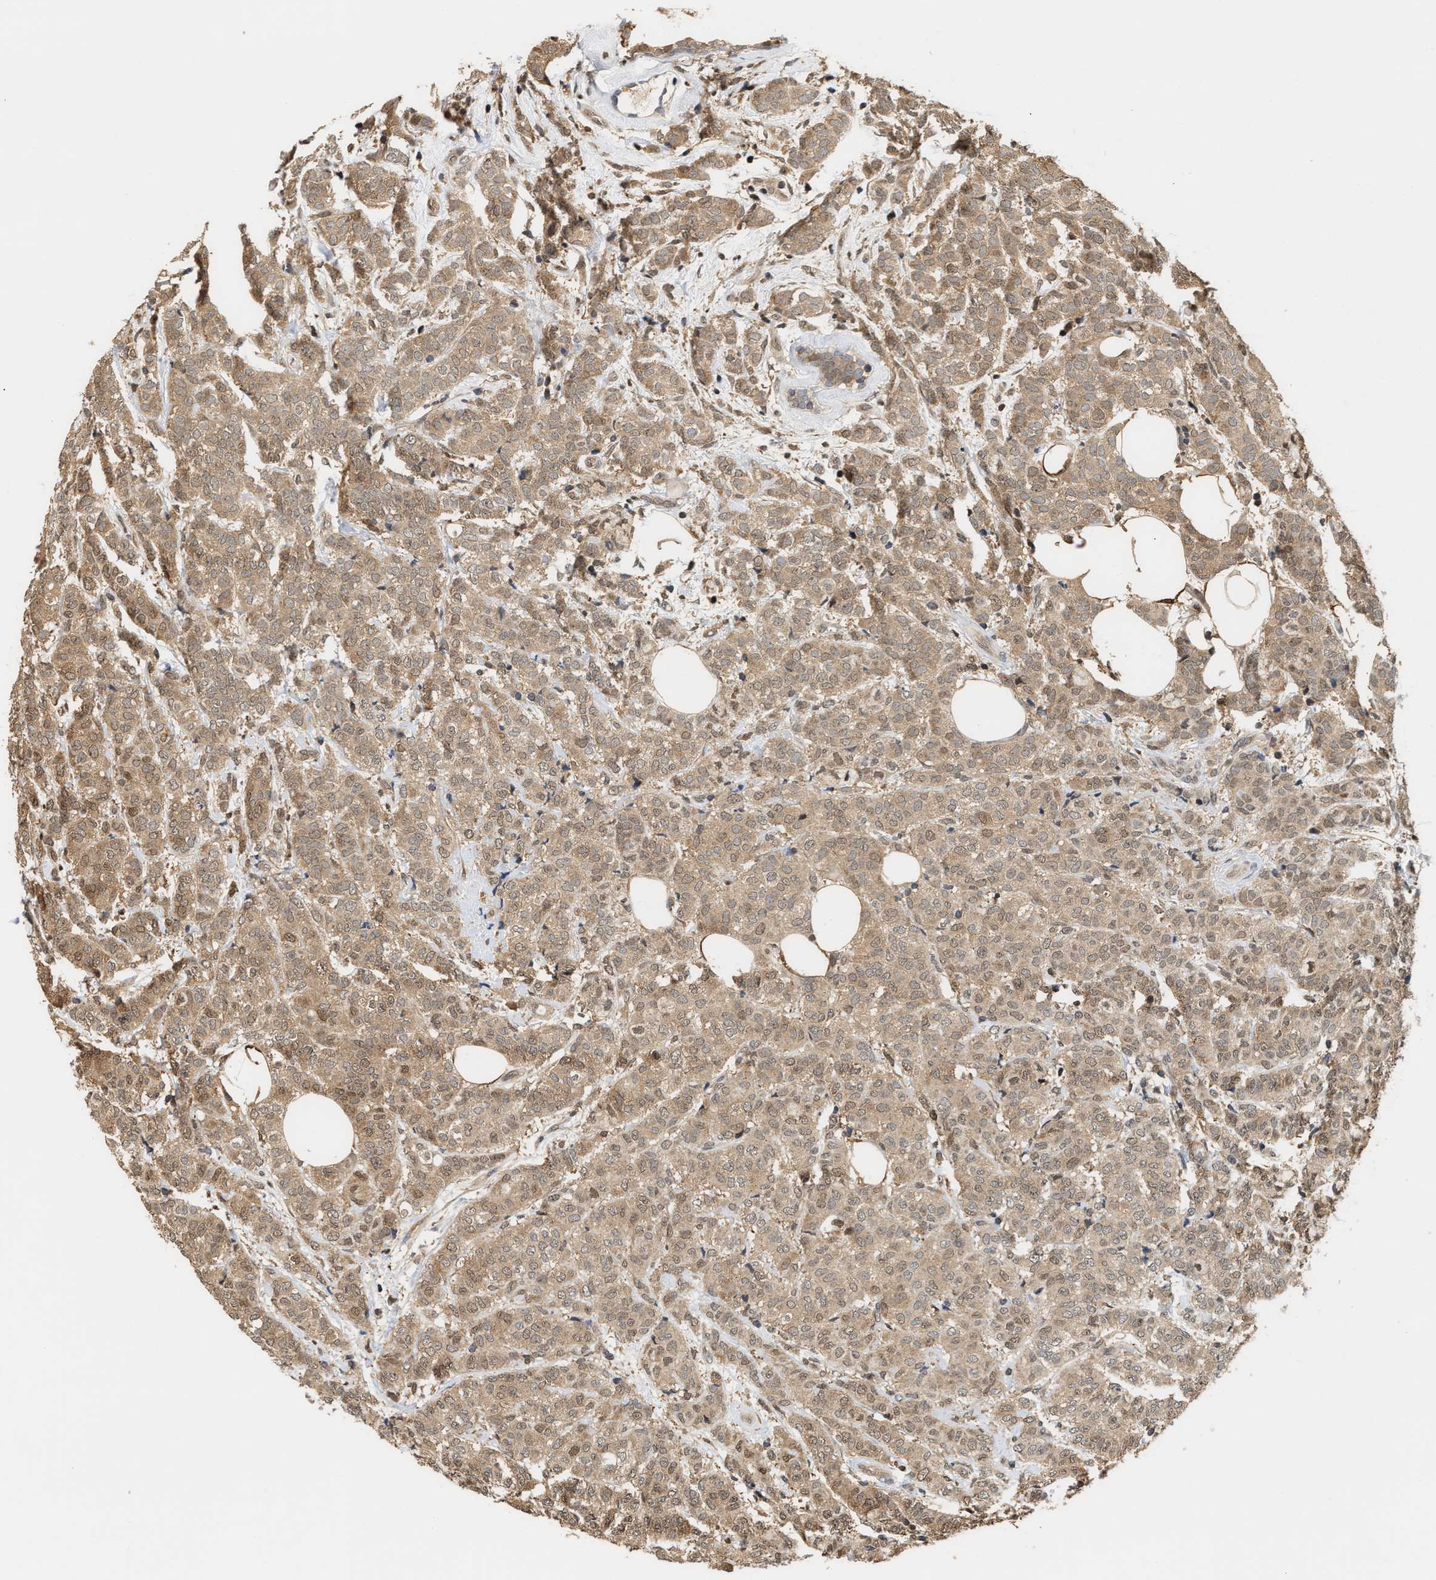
{"staining": {"intensity": "weak", "quantity": ">75%", "location": "cytoplasmic/membranous,nuclear"}, "tissue": "breast cancer", "cell_type": "Tumor cells", "image_type": "cancer", "snomed": [{"axis": "morphology", "description": "Lobular carcinoma"}, {"axis": "topography", "description": "Breast"}], "caption": "Protein staining of breast cancer (lobular carcinoma) tissue demonstrates weak cytoplasmic/membranous and nuclear staining in about >75% of tumor cells.", "gene": "ABHD5", "patient": {"sex": "female", "age": 60}}